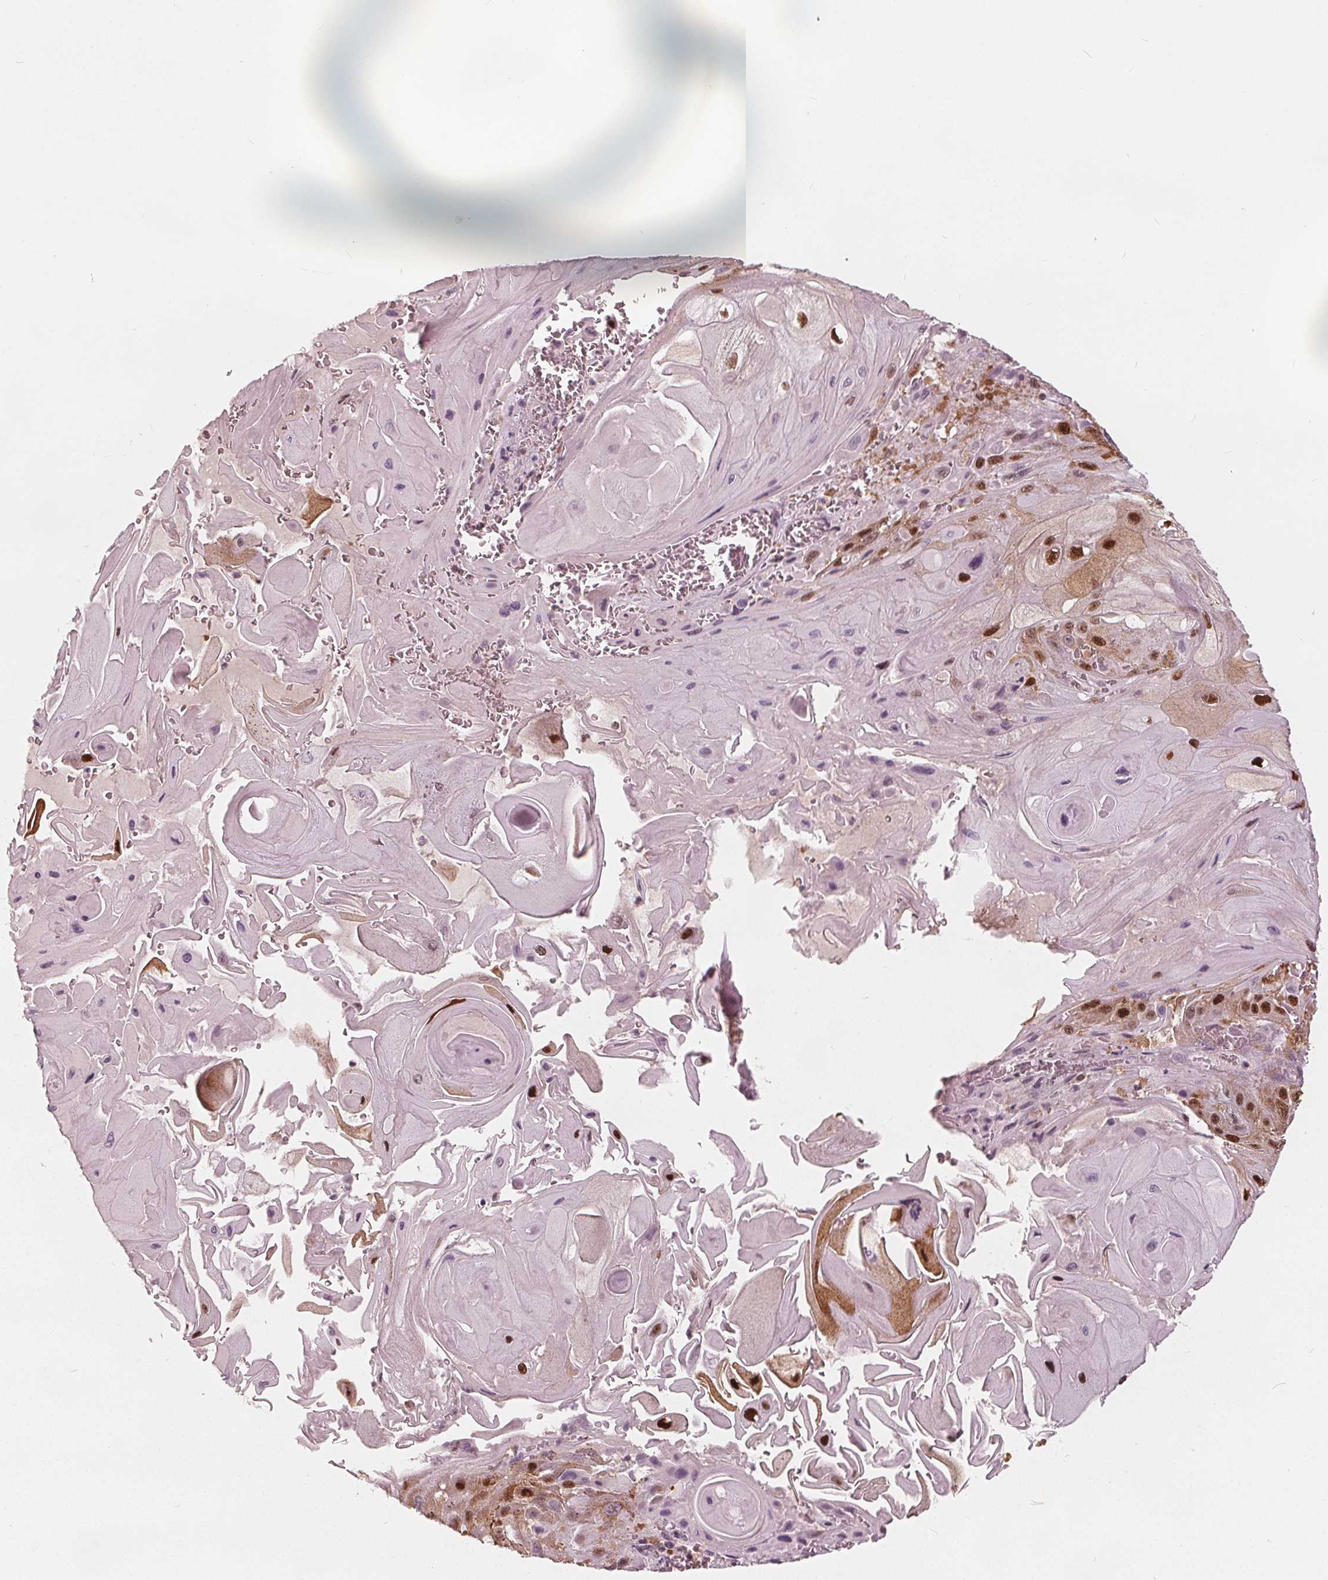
{"staining": {"intensity": "strong", "quantity": "25%-75%", "location": "cytoplasmic/membranous,nuclear"}, "tissue": "skin cancer", "cell_type": "Tumor cells", "image_type": "cancer", "snomed": [{"axis": "morphology", "description": "Squamous cell carcinoma, NOS"}, {"axis": "topography", "description": "Skin"}], "caption": "Strong cytoplasmic/membranous and nuclear protein positivity is identified in about 25%-75% of tumor cells in skin cancer (squamous cell carcinoma).", "gene": "SQSTM1", "patient": {"sex": "female", "age": 94}}